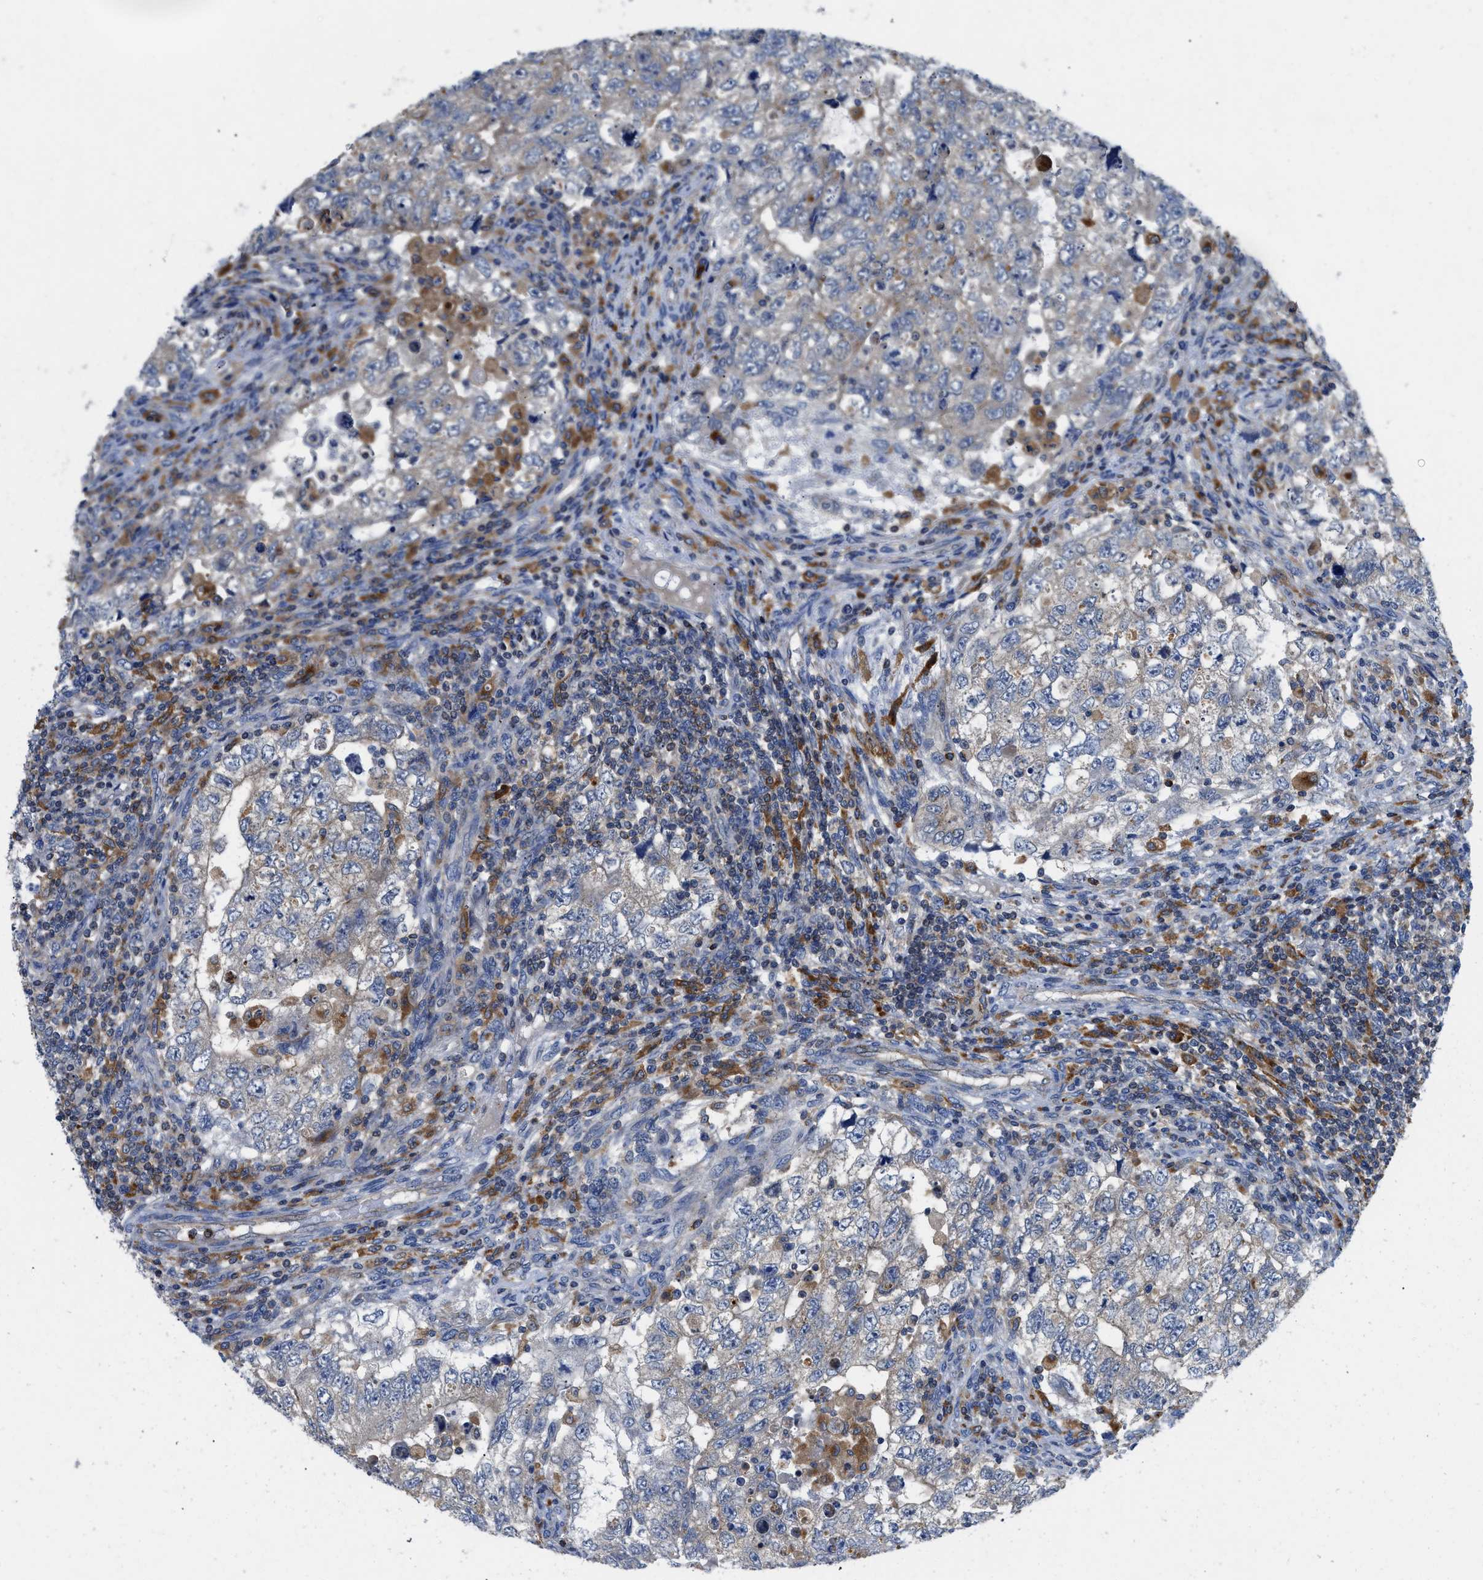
{"staining": {"intensity": "negative", "quantity": "none", "location": "none"}, "tissue": "testis cancer", "cell_type": "Tumor cells", "image_type": "cancer", "snomed": [{"axis": "morphology", "description": "Carcinoma, Embryonal, NOS"}, {"axis": "topography", "description": "Testis"}], "caption": "The immunohistochemistry (IHC) image has no significant staining in tumor cells of testis cancer tissue. The staining is performed using DAB (3,3'-diaminobenzidine) brown chromogen with nuclei counter-stained in using hematoxylin.", "gene": "ENPP4", "patient": {"sex": "male", "age": 36}}